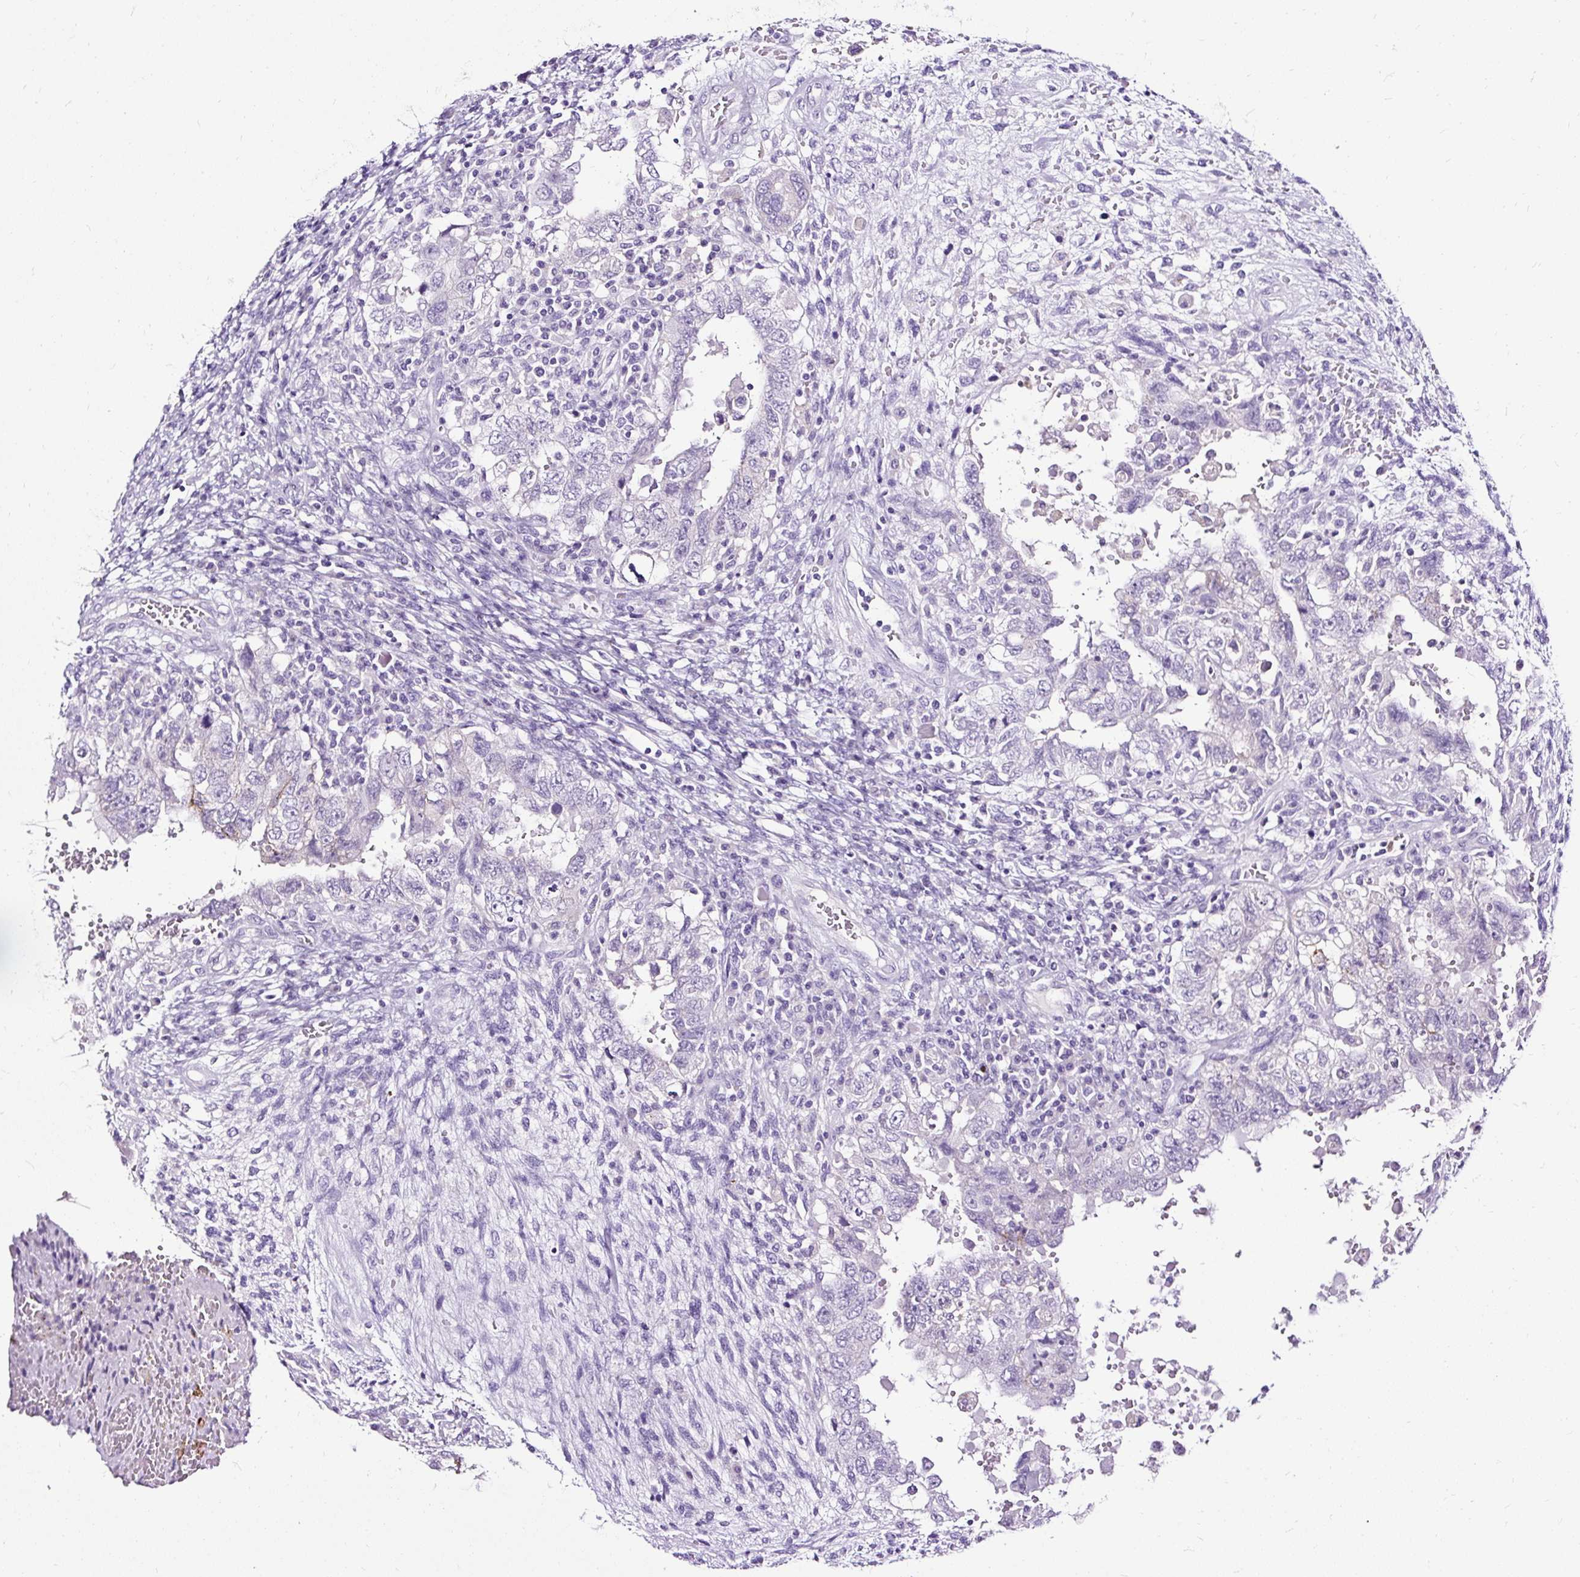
{"staining": {"intensity": "negative", "quantity": "none", "location": "none"}, "tissue": "testis cancer", "cell_type": "Tumor cells", "image_type": "cancer", "snomed": [{"axis": "morphology", "description": "Carcinoma, Embryonal, NOS"}, {"axis": "topography", "description": "Testis"}], "caption": "Tumor cells are negative for brown protein staining in testis embryonal carcinoma.", "gene": "SLC7A8", "patient": {"sex": "male", "age": 26}}